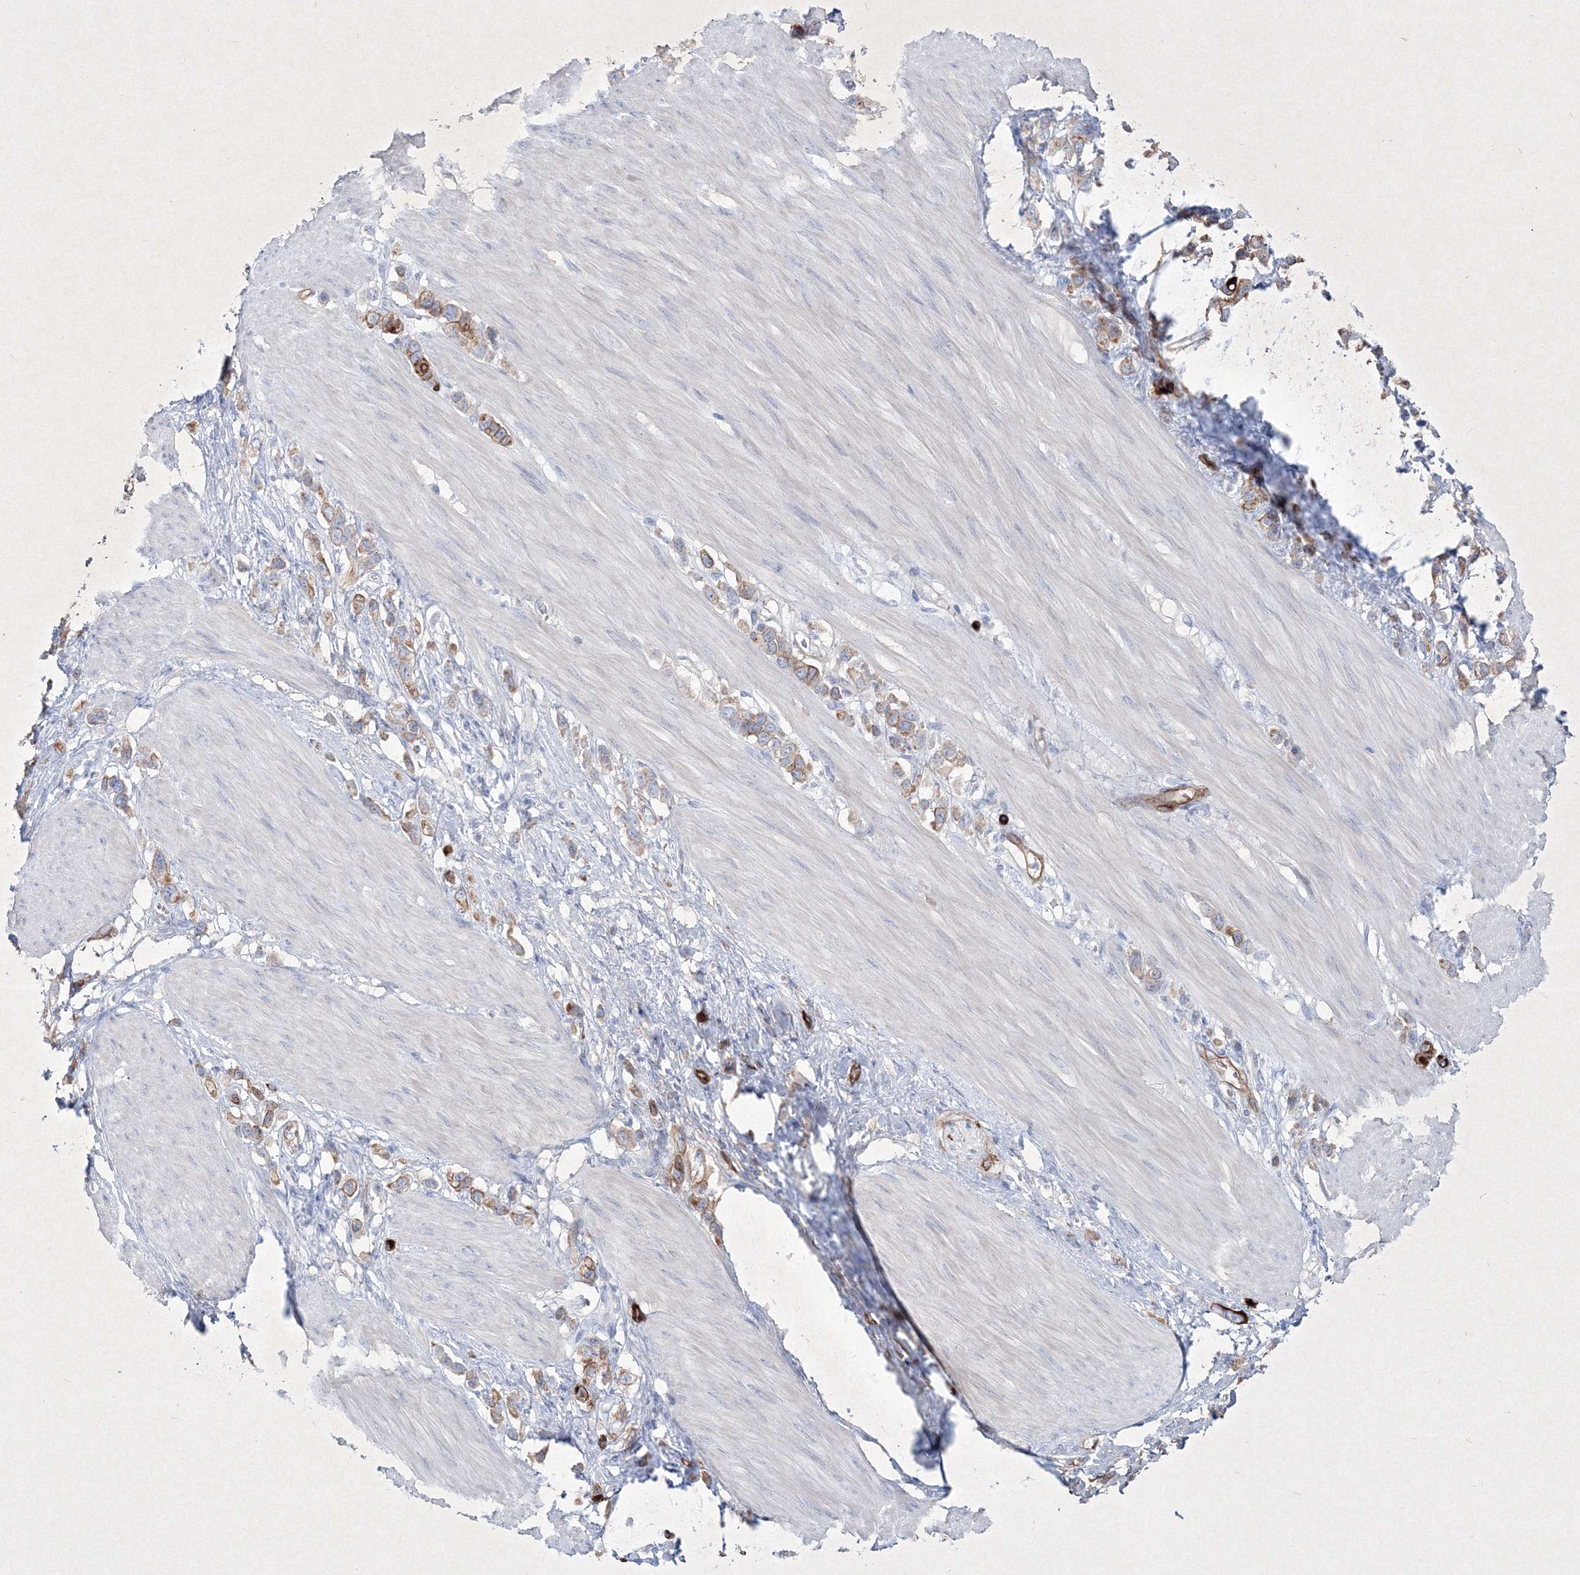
{"staining": {"intensity": "strong", "quantity": "25%-75%", "location": "cytoplasmic/membranous"}, "tissue": "stomach cancer", "cell_type": "Tumor cells", "image_type": "cancer", "snomed": [{"axis": "morphology", "description": "Adenocarcinoma, NOS"}, {"axis": "topography", "description": "Stomach"}], "caption": "High-magnification brightfield microscopy of stomach adenocarcinoma stained with DAB (3,3'-diaminobenzidine) (brown) and counterstained with hematoxylin (blue). tumor cells exhibit strong cytoplasmic/membranous positivity is seen in approximately25%-75% of cells.", "gene": "TMEM139", "patient": {"sex": "female", "age": 65}}